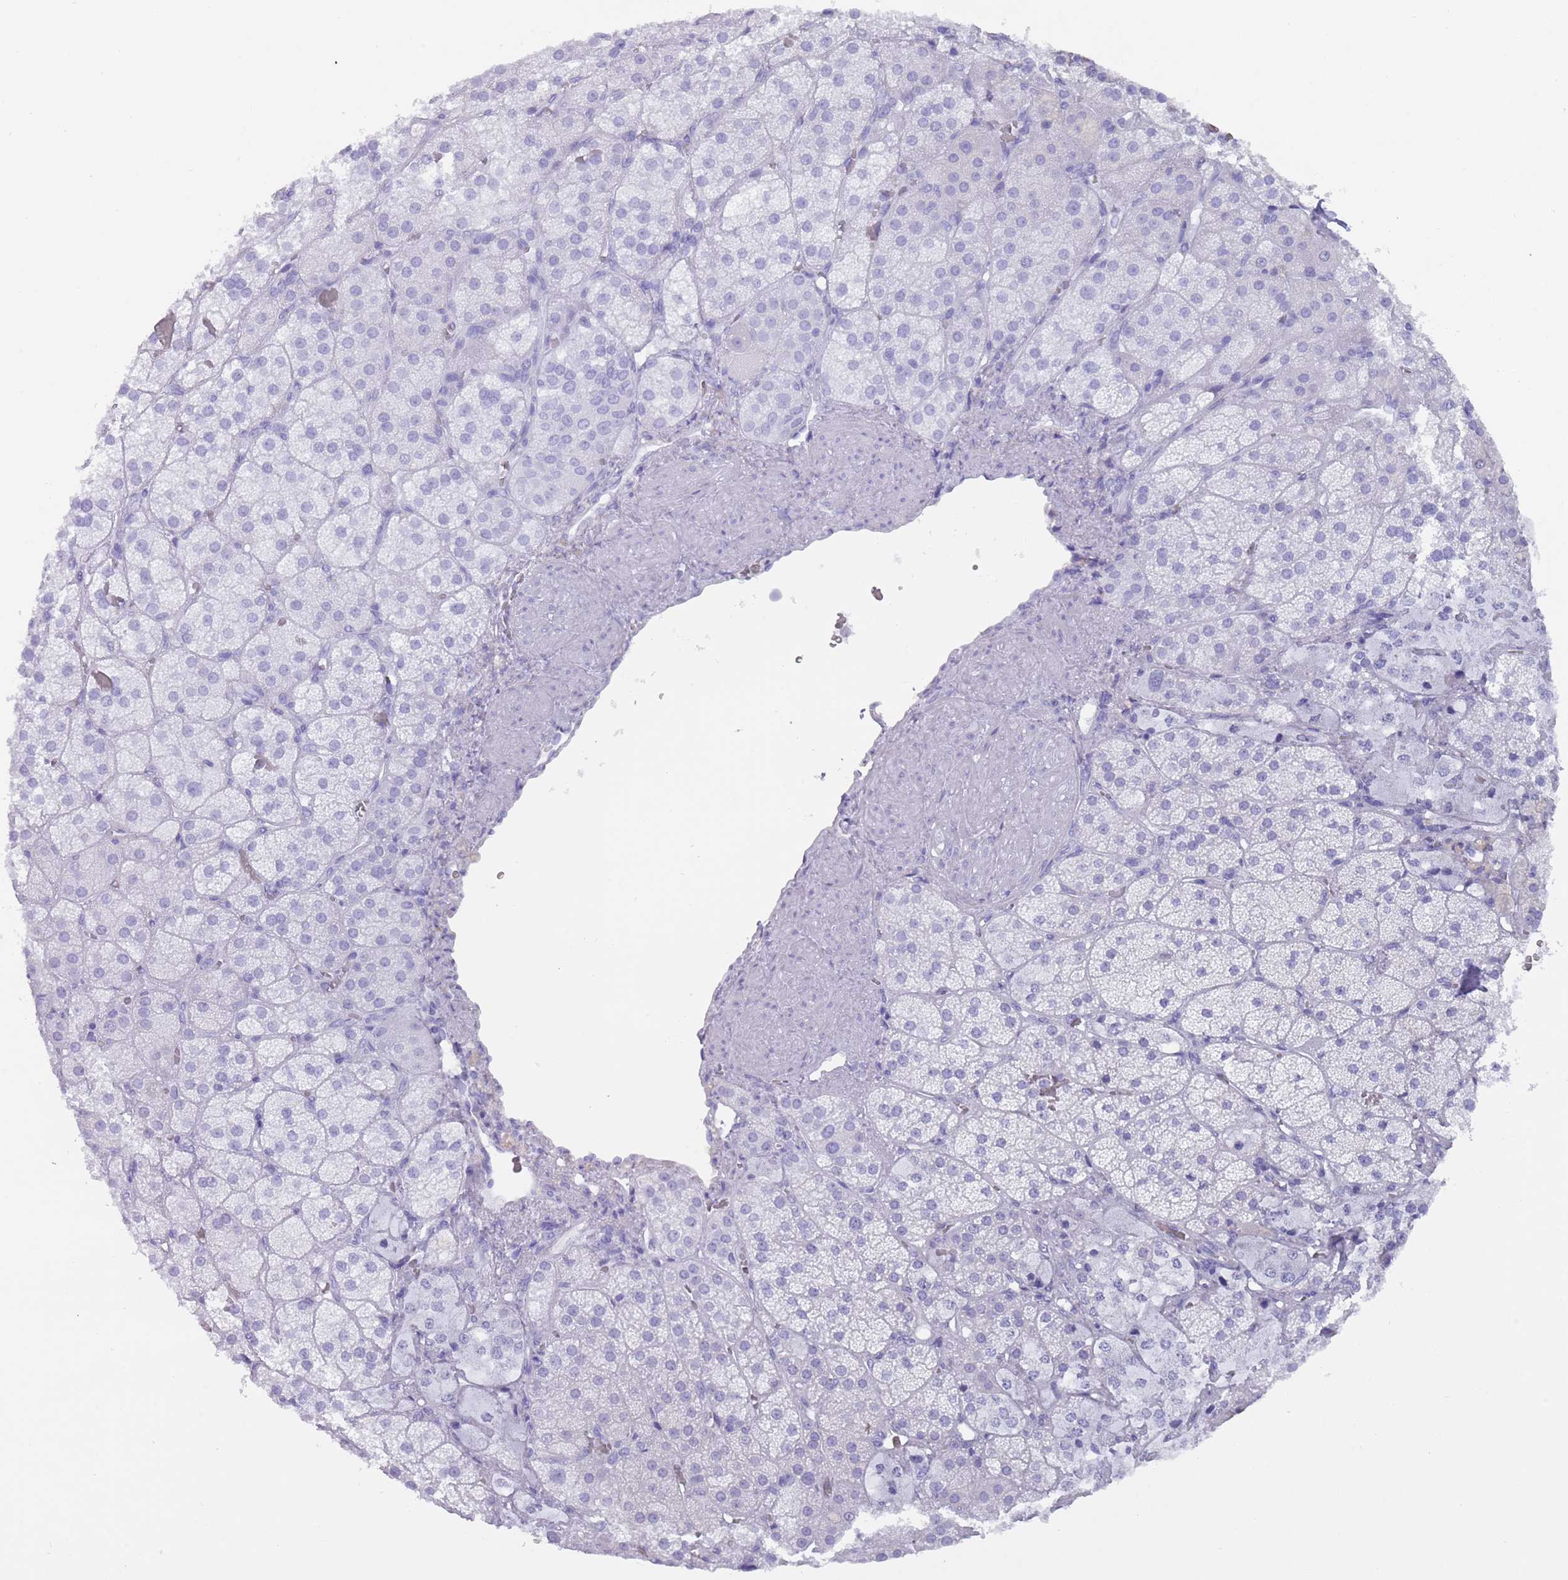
{"staining": {"intensity": "negative", "quantity": "none", "location": "none"}, "tissue": "adrenal gland", "cell_type": "Glandular cells", "image_type": "normal", "snomed": [{"axis": "morphology", "description": "Normal tissue, NOS"}, {"axis": "topography", "description": "Adrenal gland"}], "caption": "An IHC image of unremarkable adrenal gland is shown. There is no staining in glandular cells of adrenal gland. (Immunohistochemistry, brightfield microscopy, high magnification).", "gene": "MYADML2", "patient": {"sex": "male", "age": 57}}